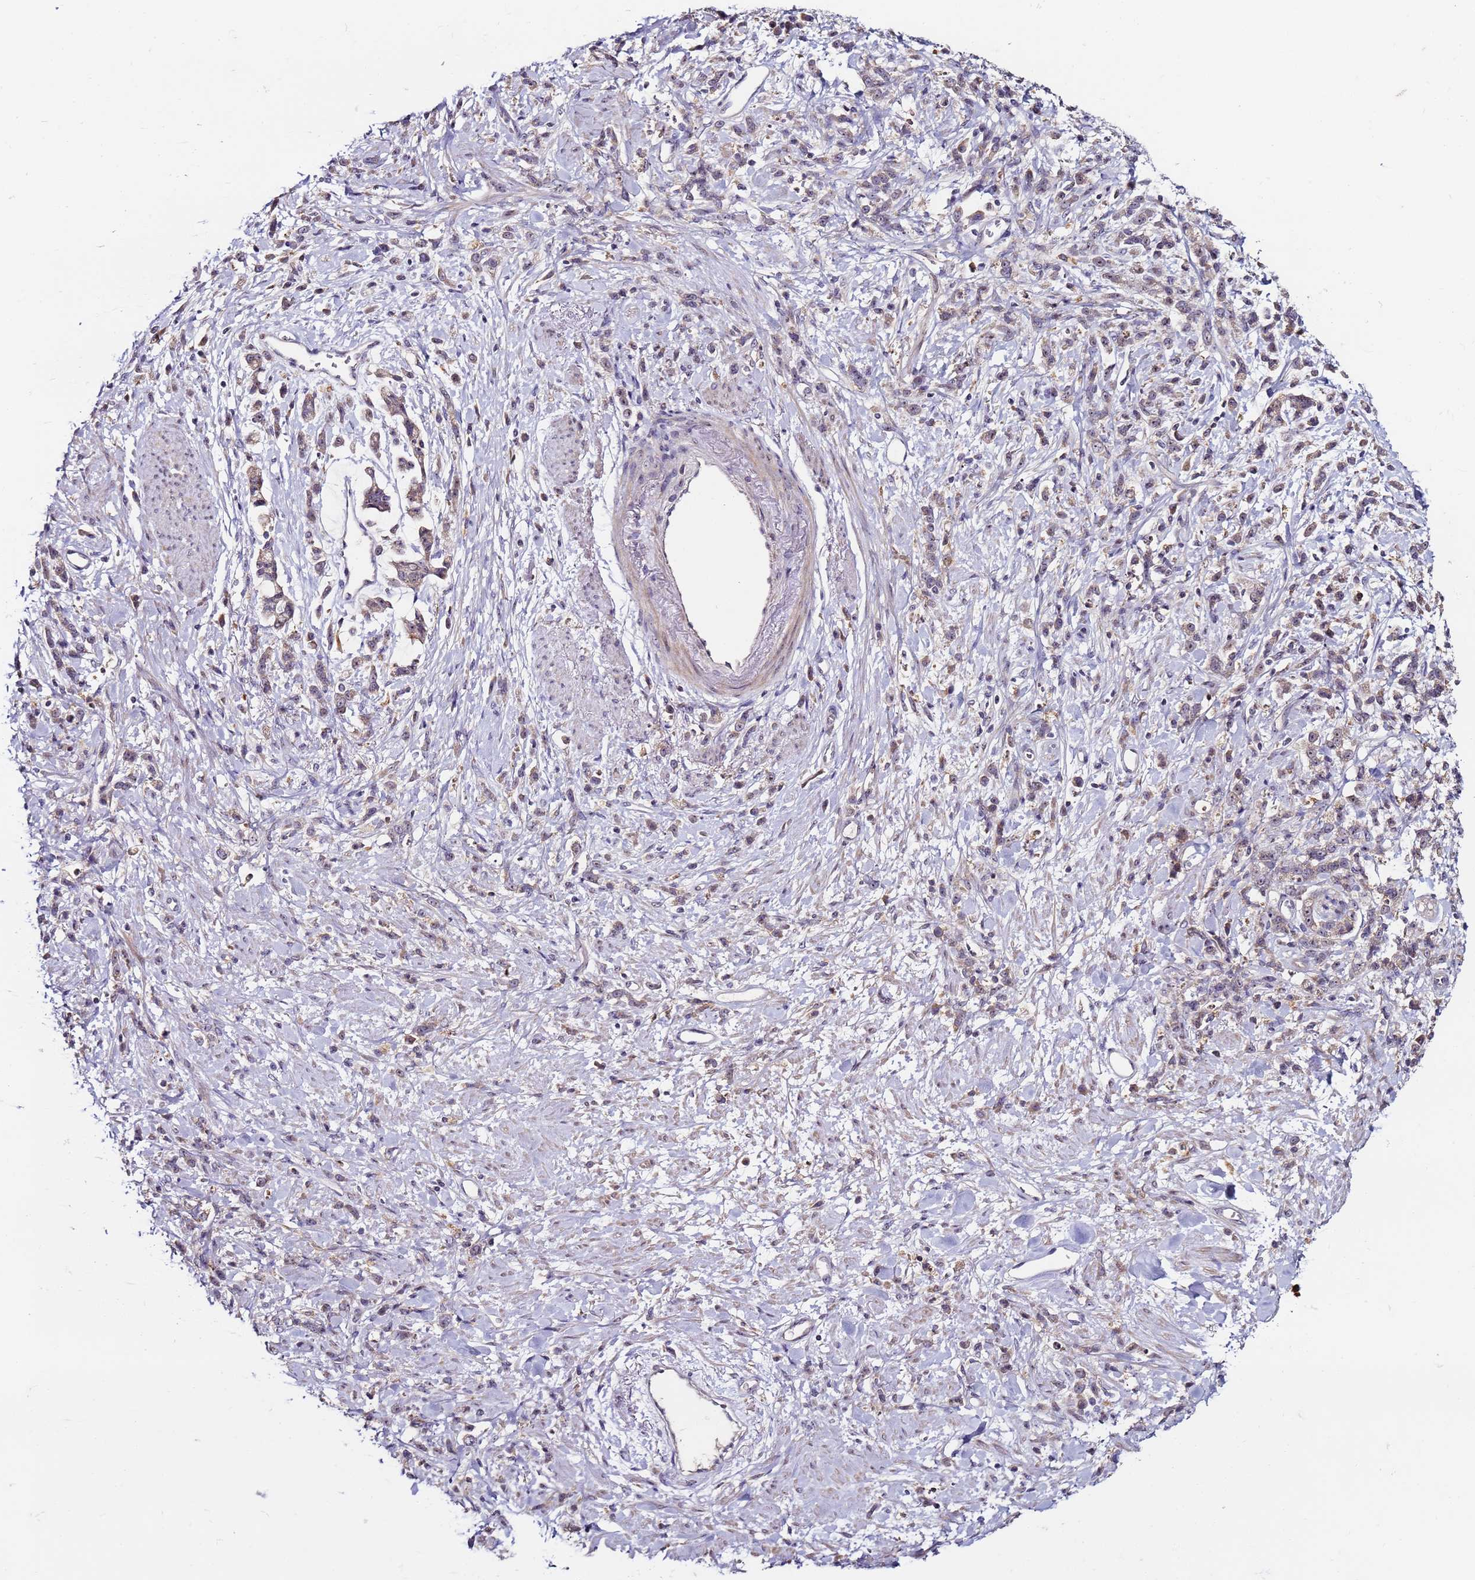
{"staining": {"intensity": "weak", "quantity": "25%-75%", "location": "cytoplasmic/membranous,nuclear"}, "tissue": "stomach cancer", "cell_type": "Tumor cells", "image_type": "cancer", "snomed": [{"axis": "morphology", "description": "Adenocarcinoma, NOS"}, {"axis": "topography", "description": "Stomach"}], "caption": "Stomach cancer tissue reveals weak cytoplasmic/membranous and nuclear expression in approximately 25%-75% of tumor cells, visualized by immunohistochemistry.", "gene": "KRI1", "patient": {"sex": "female", "age": 60}}